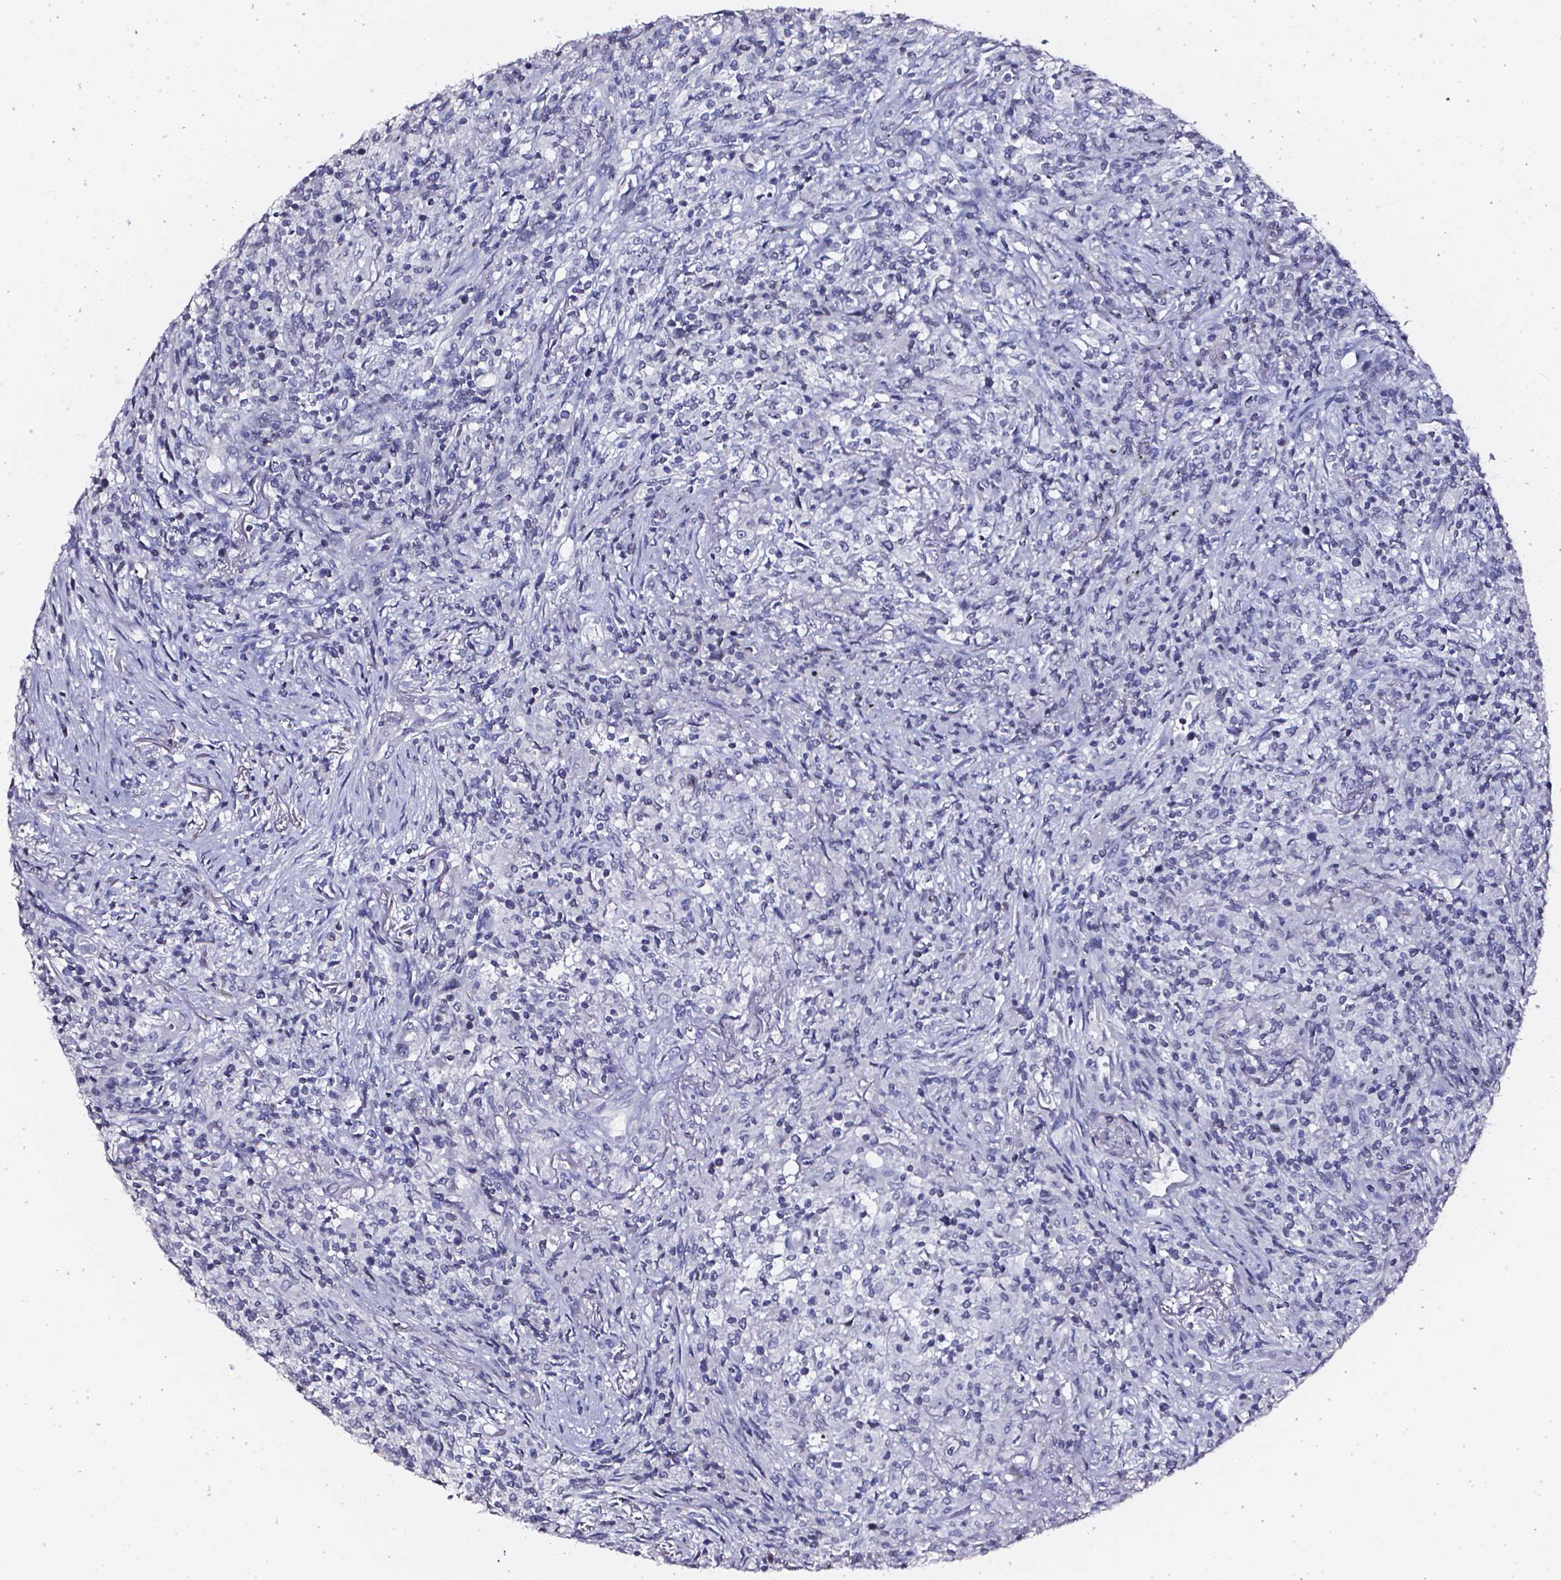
{"staining": {"intensity": "negative", "quantity": "none", "location": "none"}, "tissue": "lymphoma", "cell_type": "Tumor cells", "image_type": "cancer", "snomed": [{"axis": "morphology", "description": "Malignant lymphoma, non-Hodgkin's type, High grade"}, {"axis": "topography", "description": "Lung"}], "caption": "This is a image of IHC staining of lymphoma, which shows no expression in tumor cells.", "gene": "AKR1B10", "patient": {"sex": "male", "age": 79}}